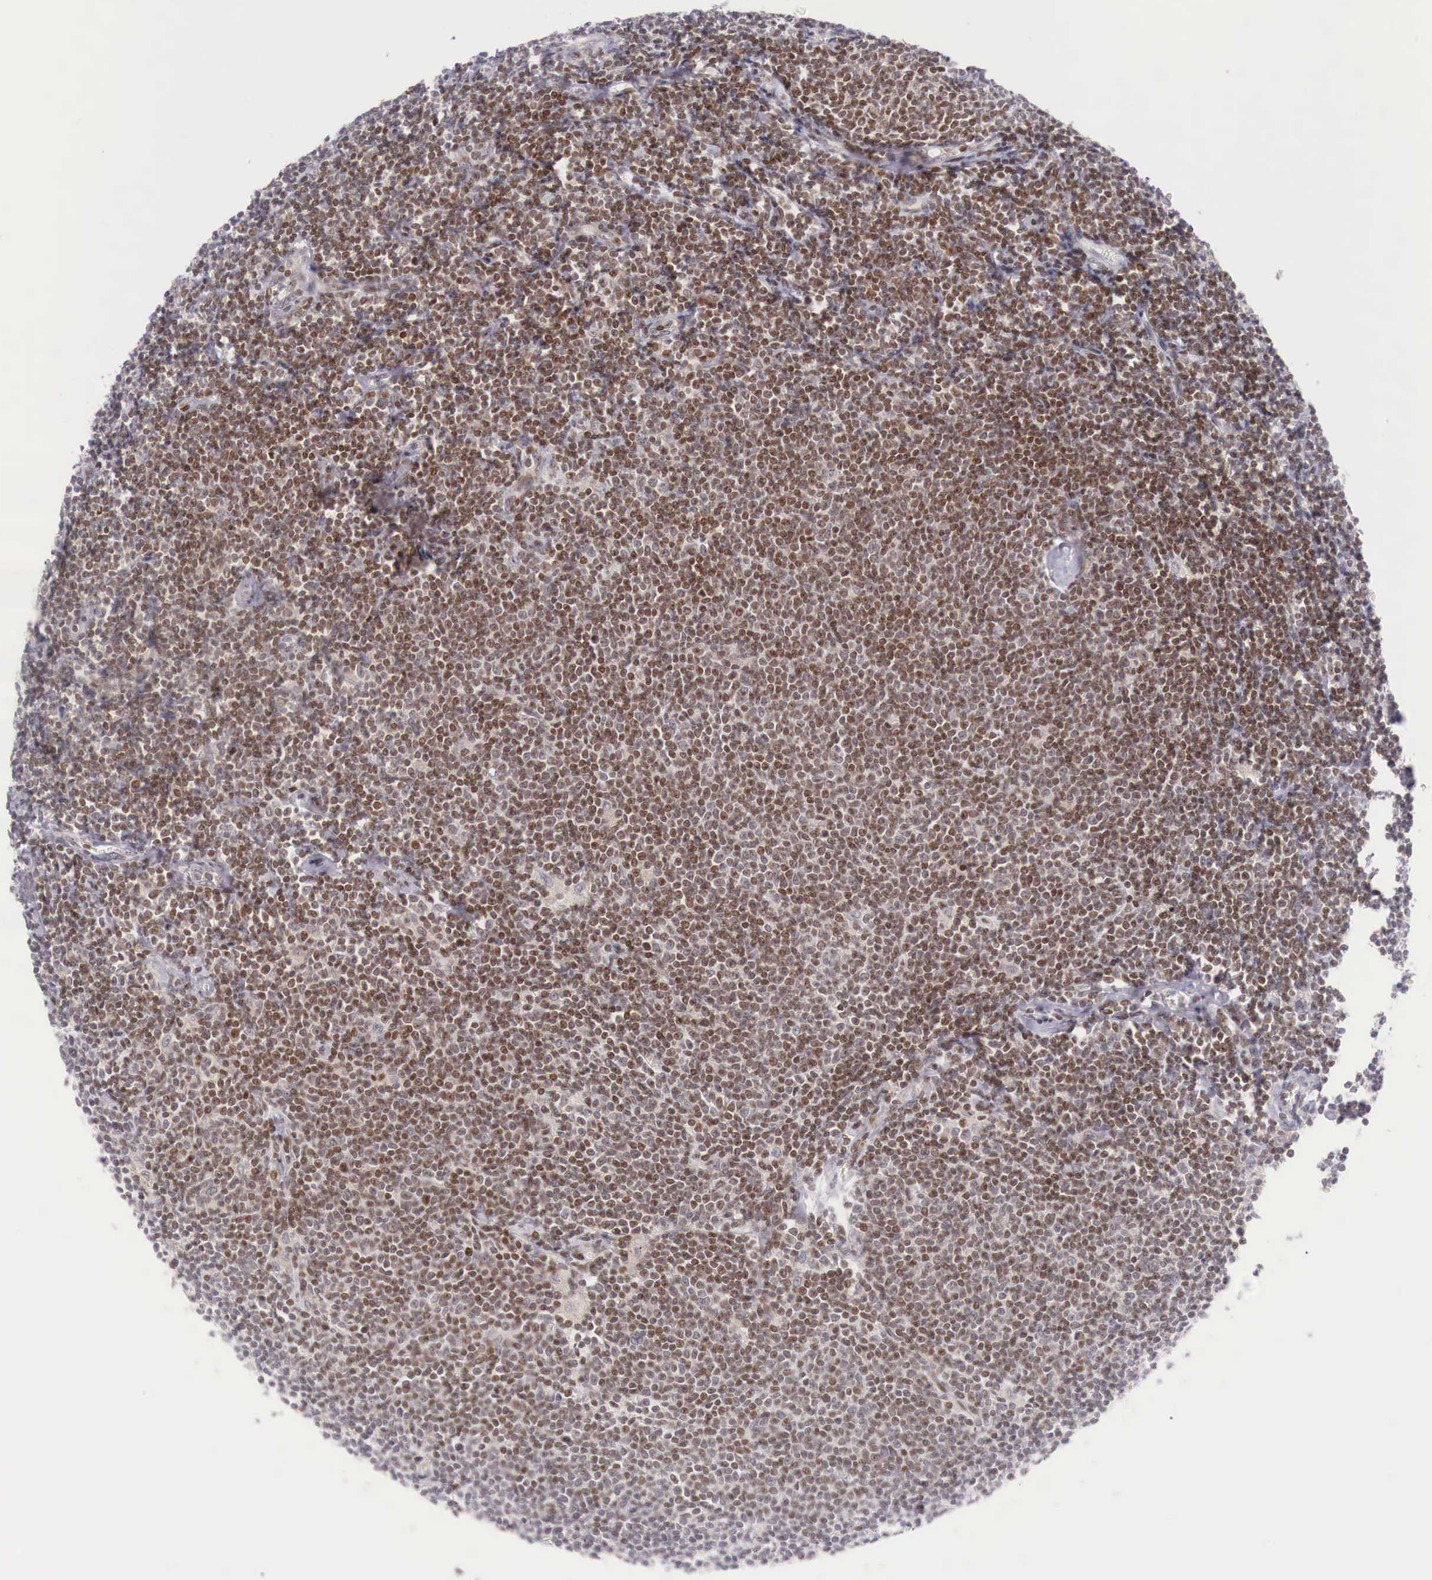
{"staining": {"intensity": "strong", "quantity": ">75%", "location": "nuclear"}, "tissue": "lymphoma", "cell_type": "Tumor cells", "image_type": "cancer", "snomed": [{"axis": "morphology", "description": "Malignant lymphoma, non-Hodgkin's type, Low grade"}, {"axis": "topography", "description": "Lymph node"}], "caption": "Immunohistochemistry micrograph of neoplastic tissue: human lymphoma stained using immunohistochemistry demonstrates high levels of strong protein expression localized specifically in the nuclear of tumor cells, appearing as a nuclear brown color.", "gene": "CLCN5", "patient": {"sex": "male", "age": 65}}